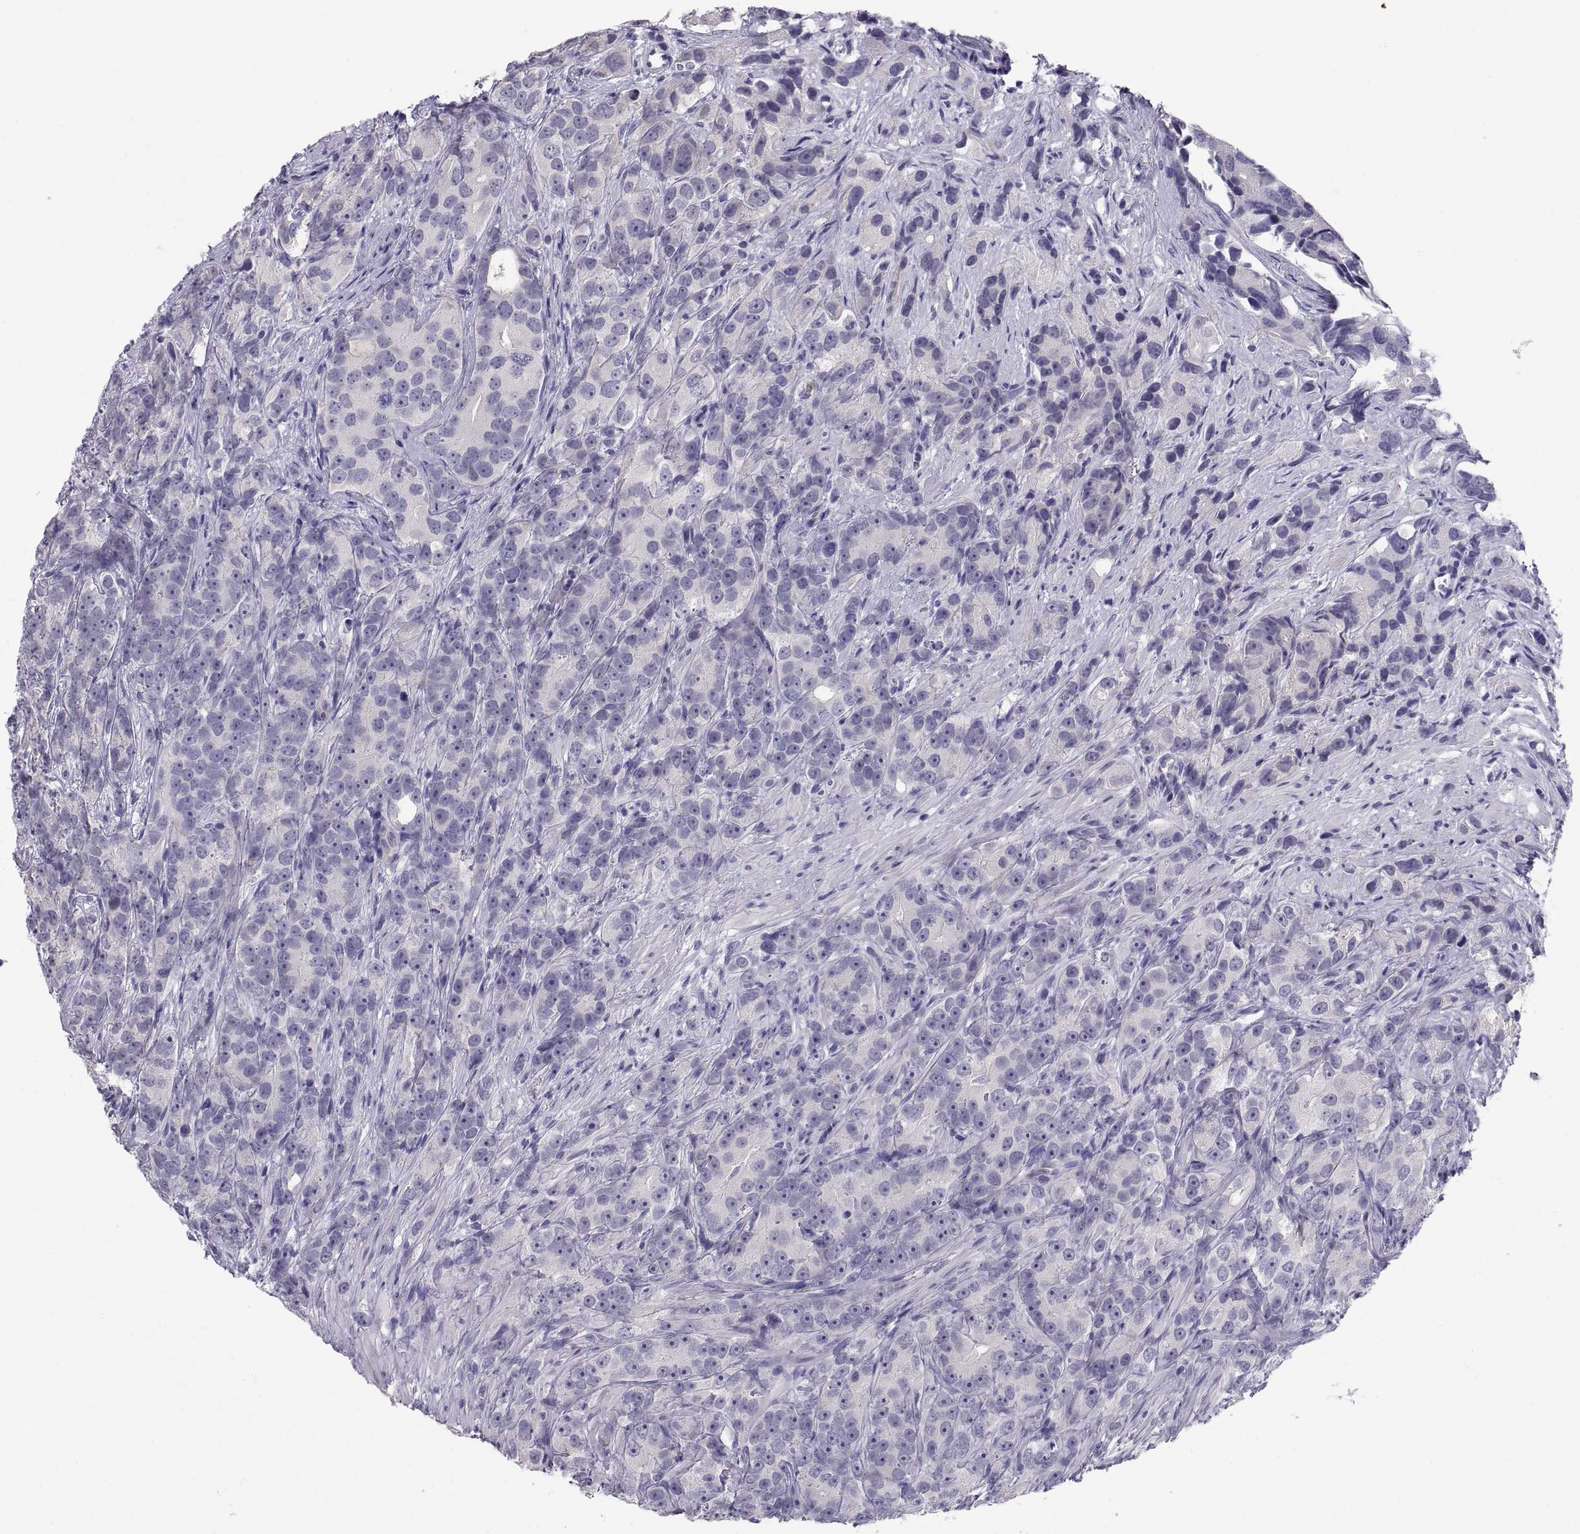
{"staining": {"intensity": "negative", "quantity": "none", "location": "none"}, "tissue": "prostate cancer", "cell_type": "Tumor cells", "image_type": "cancer", "snomed": [{"axis": "morphology", "description": "Adenocarcinoma, High grade"}, {"axis": "topography", "description": "Prostate"}], "caption": "Protein analysis of prostate cancer shows no significant expression in tumor cells.", "gene": "TEX13A", "patient": {"sex": "male", "age": 90}}